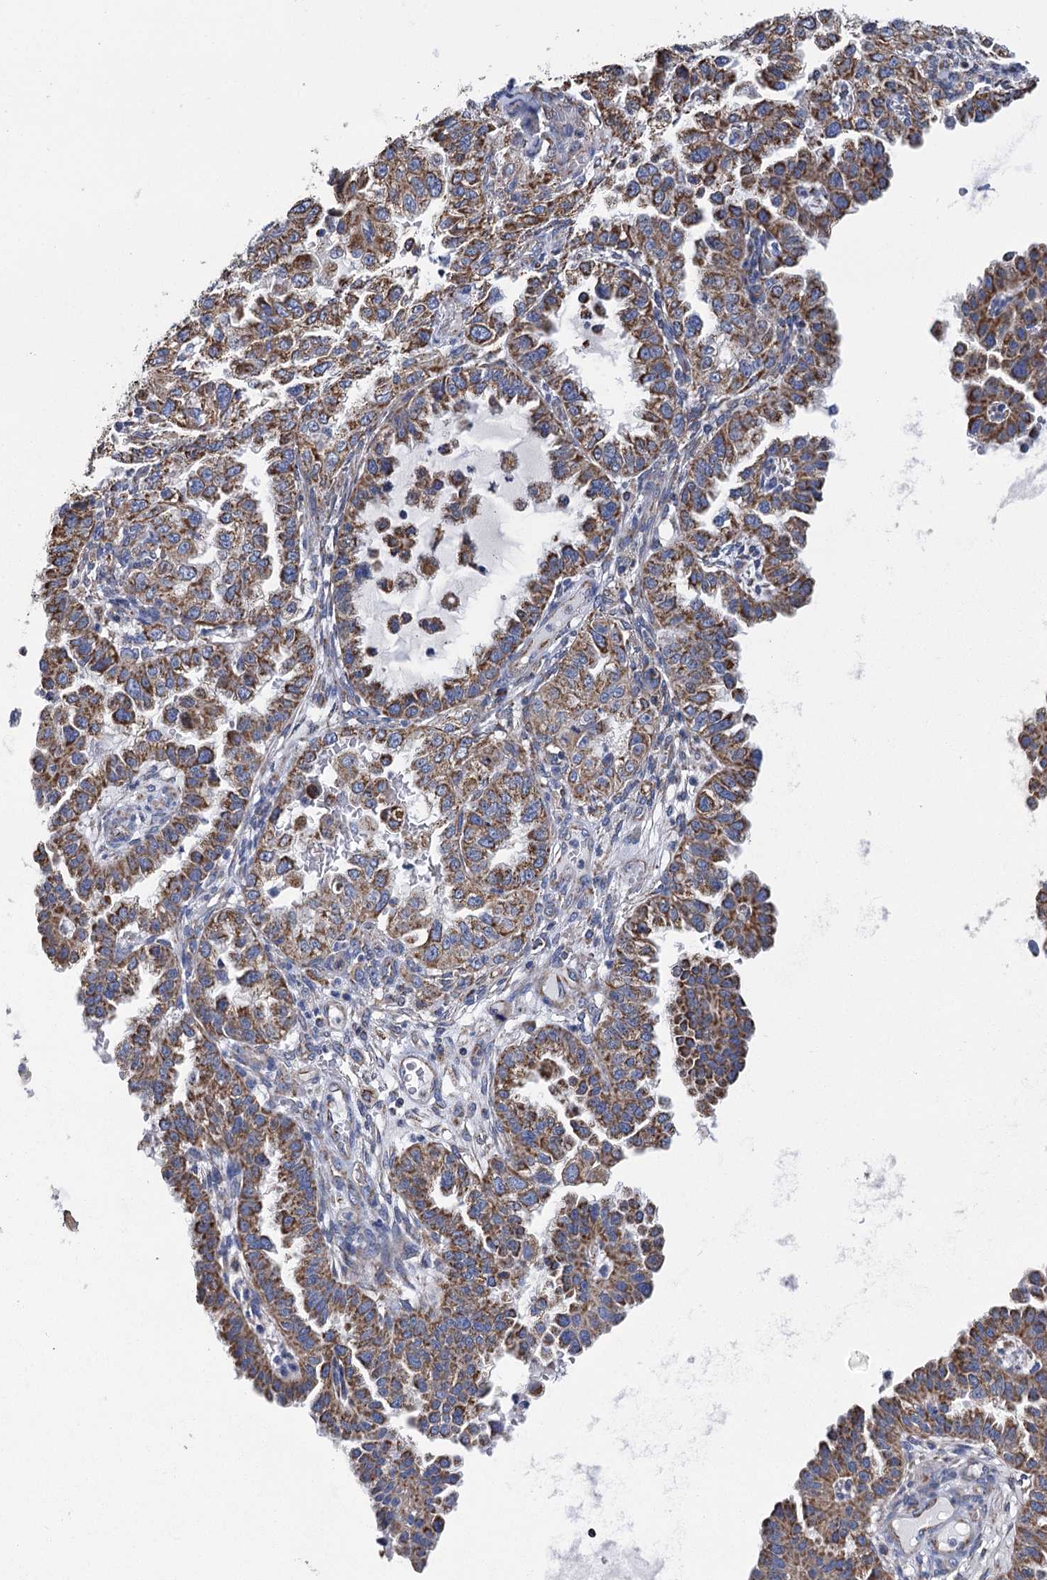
{"staining": {"intensity": "moderate", "quantity": ">75%", "location": "cytoplasmic/membranous"}, "tissue": "endometrial cancer", "cell_type": "Tumor cells", "image_type": "cancer", "snomed": [{"axis": "morphology", "description": "Adenocarcinoma, NOS"}, {"axis": "topography", "description": "Endometrium"}], "caption": "Immunohistochemical staining of human endometrial cancer displays medium levels of moderate cytoplasmic/membranous expression in about >75% of tumor cells. (Stains: DAB in brown, nuclei in blue, Microscopy: brightfield microscopy at high magnification).", "gene": "CCDC73", "patient": {"sex": "female", "age": 85}}